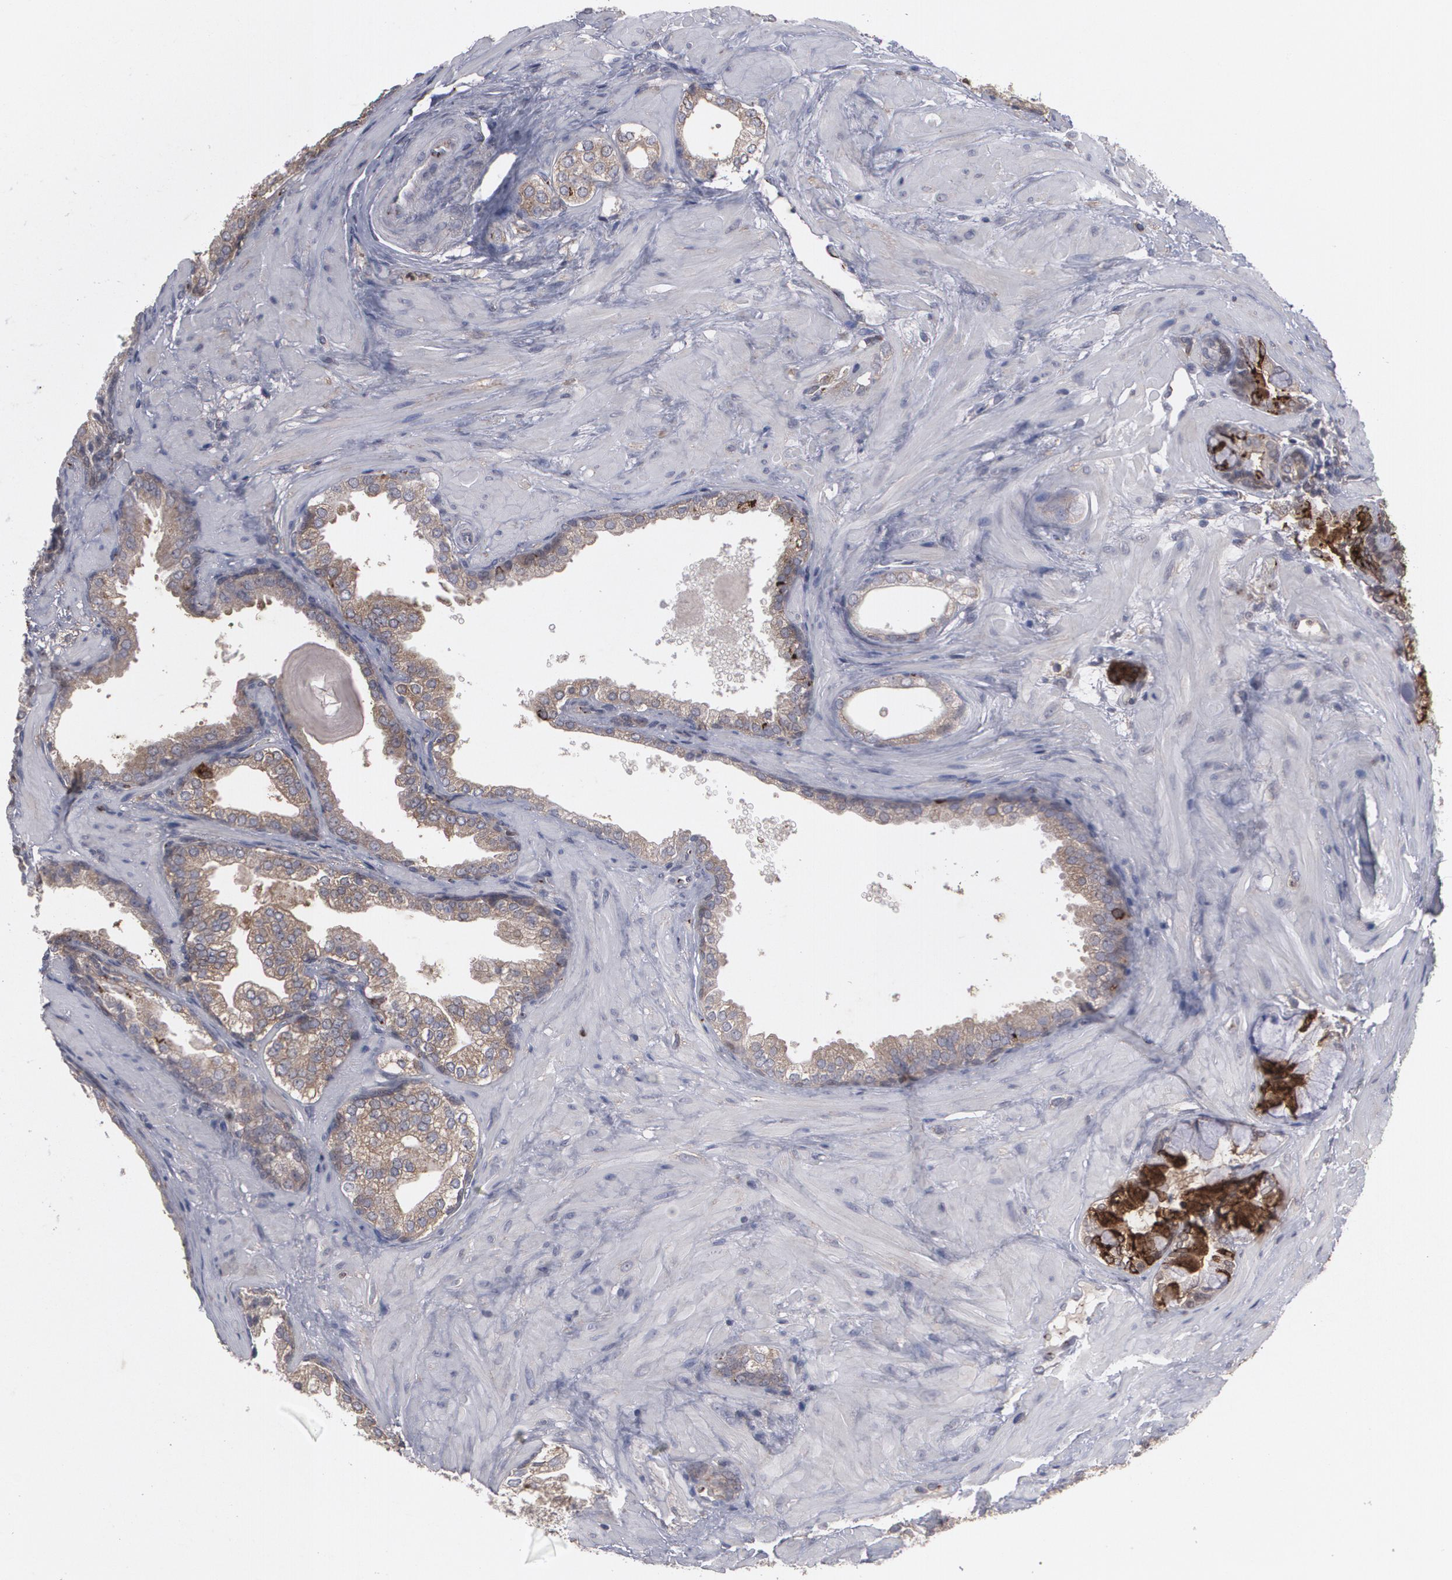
{"staining": {"intensity": "weak", "quantity": ">75%", "location": "cytoplasmic/membranous"}, "tissue": "prostate cancer", "cell_type": "Tumor cells", "image_type": "cancer", "snomed": [{"axis": "morphology", "description": "Adenocarcinoma, Low grade"}, {"axis": "topography", "description": "Prostate"}], "caption": "Immunohistochemical staining of human prostate cancer (low-grade adenocarcinoma) shows low levels of weak cytoplasmic/membranous positivity in about >75% of tumor cells.", "gene": "HTT", "patient": {"sex": "male", "age": 69}}